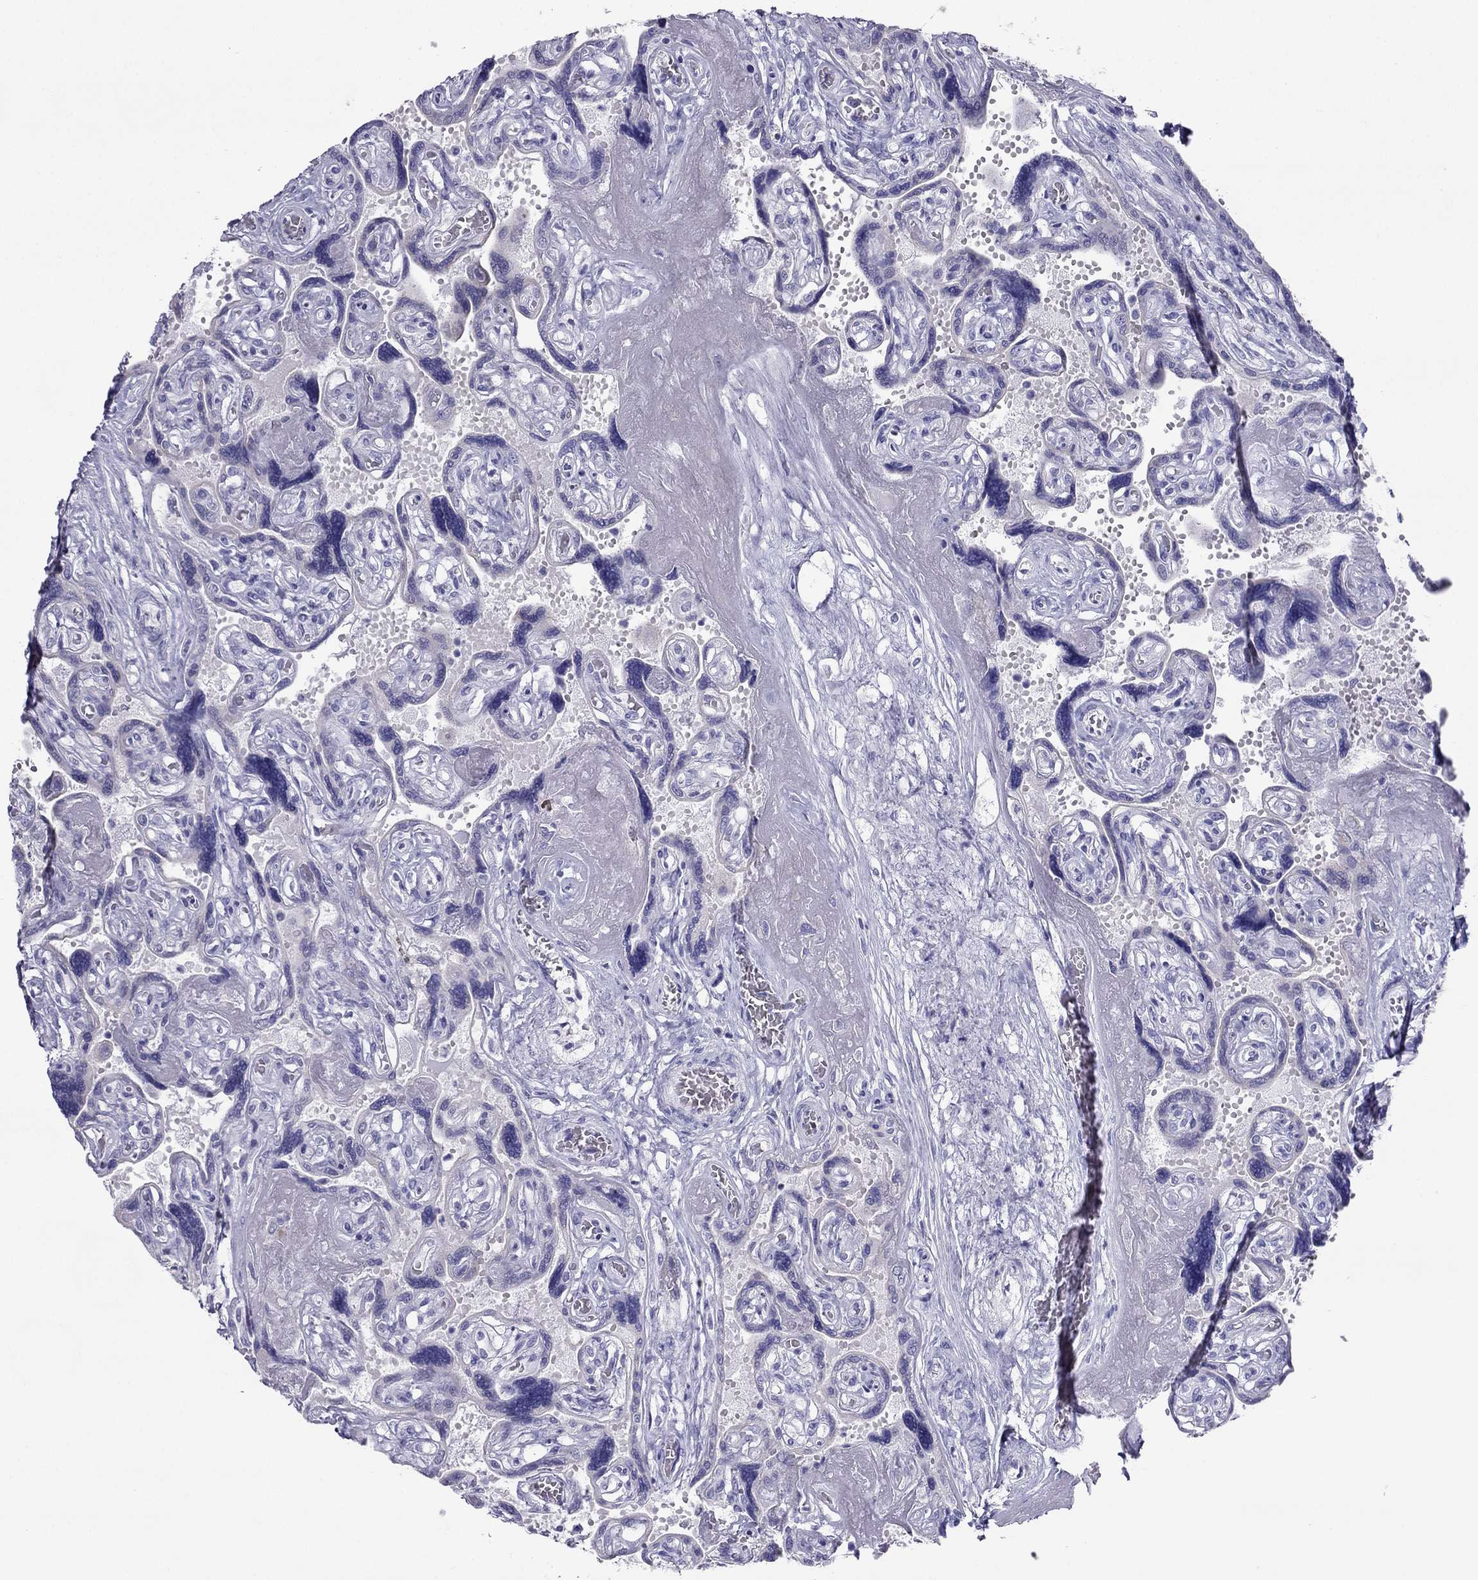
{"staining": {"intensity": "negative", "quantity": "none", "location": "none"}, "tissue": "placenta", "cell_type": "Decidual cells", "image_type": "normal", "snomed": [{"axis": "morphology", "description": "Normal tissue, NOS"}, {"axis": "topography", "description": "Placenta"}], "caption": "DAB (3,3'-diaminobenzidine) immunohistochemical staining of benign human placenta displays no significant staining in decidual cells.", "gene": "MAEL", "patient": {"sex": "female", "age": 32}}